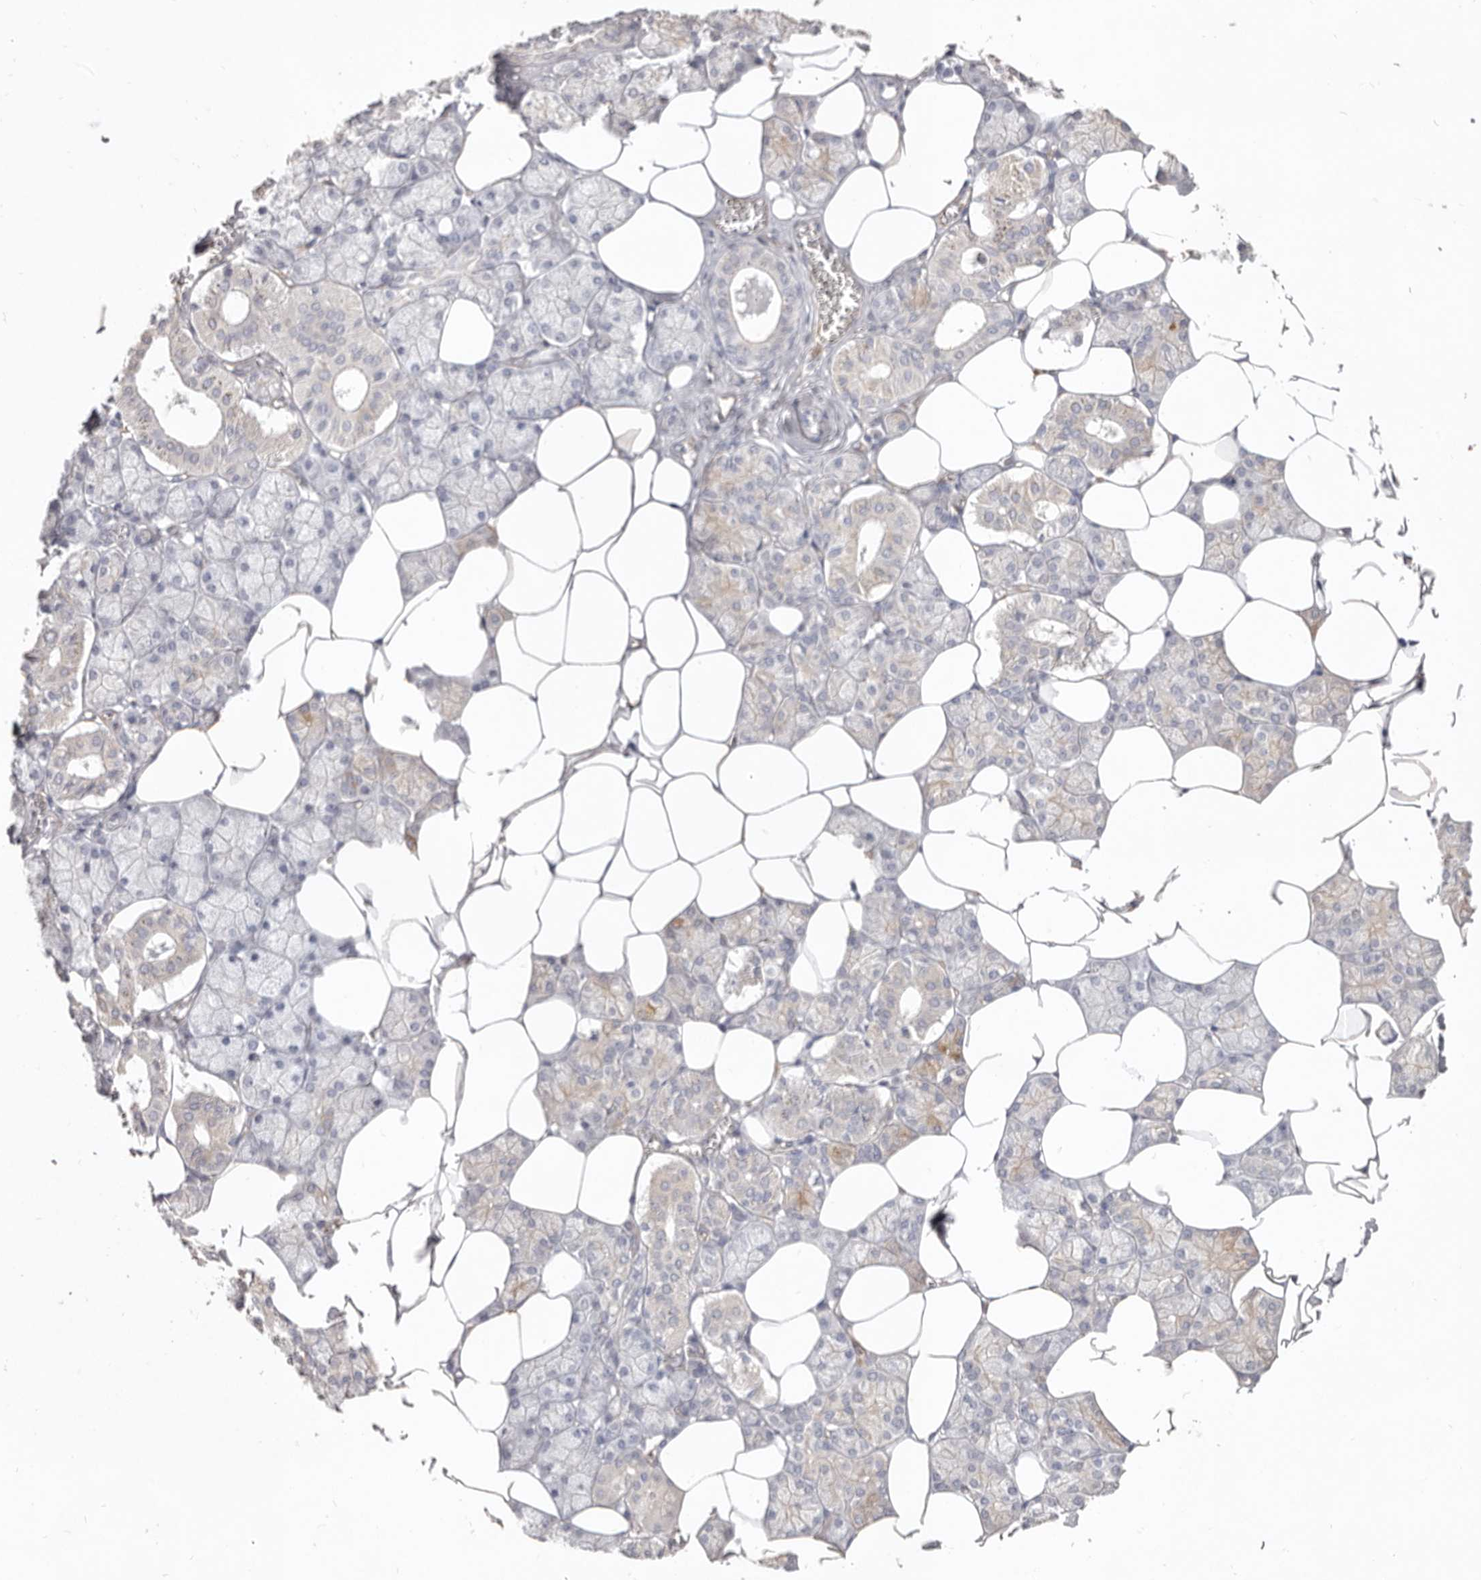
{"staining": {"intensity": "weak", "quantity": "<25%", "location": "cytoplasmic/membranous"}, "tissue": "salivary gland", "cell_type": "Glandular cells", "image_type": "normal", "snomed": [{"axis": "morphology", "description": "Normal tissue, NOS"}, {"axis": "topography", "description": "Salivary gland"}], "caption": "Immunohistochemistry of benign human salivary gland displays no expression in glandular cells. (Immunohistochemistry, brightfield microscopy, high magnification).", "gene": "ZYG11B", "patient": {"sex": "male", "age": 62}}